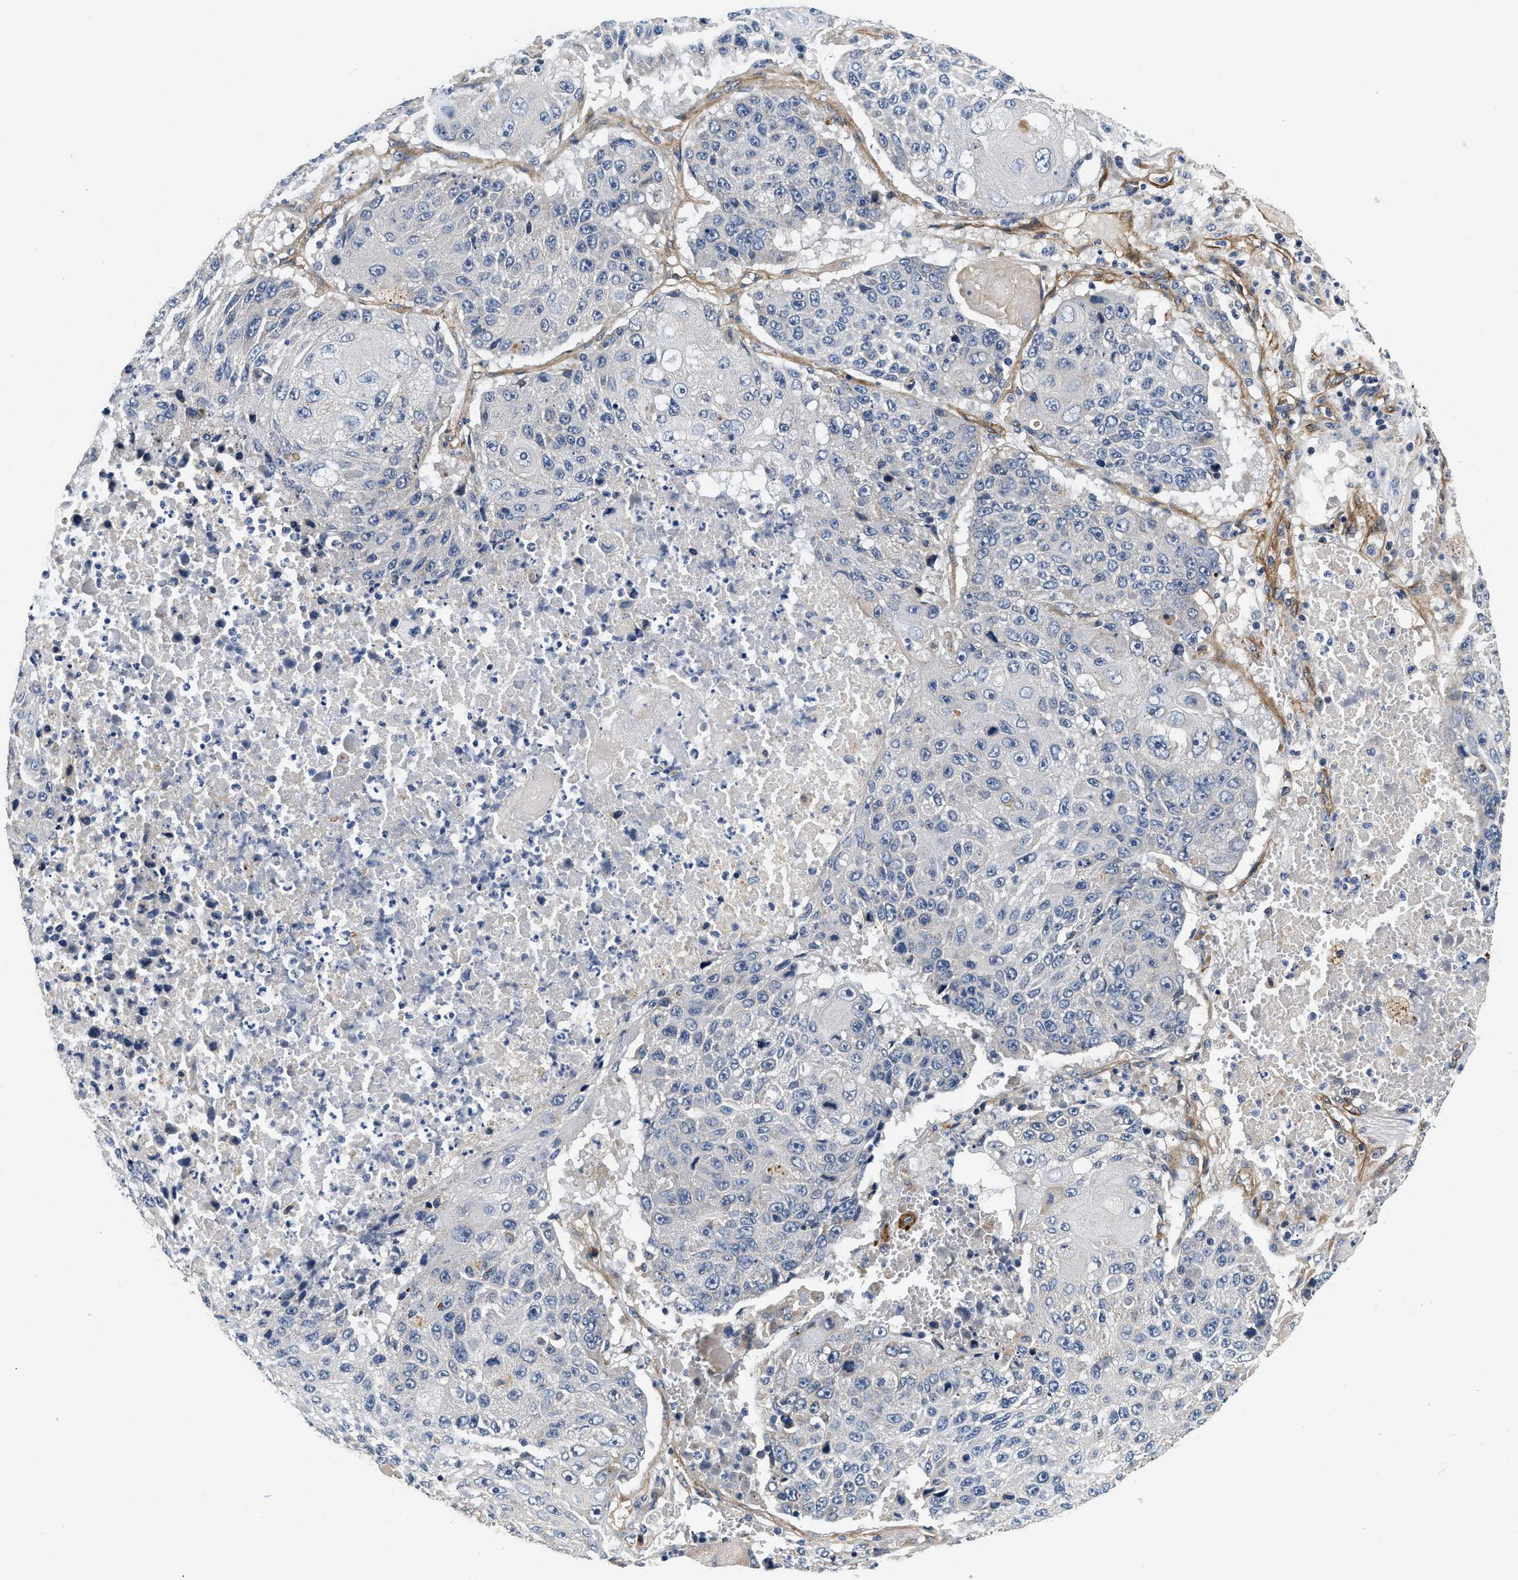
{"staining": {"intensity": "negative", "quantity": "none", "location": "none"}, "tissue": "lung cancer", "cell_type": "Tumor cells", "image_type": "cancer", "snomed": [{"axis": "morphology", "description": "Squamous cell carcinoma, NOS"}, {"axis": "topography", "description": "Lung"}], "caption": "Squamous cell carcinoma (lung) stained for a protein using IHC shows no positivity tumor cells.", "gene": "NME6", "patient": {"sex": "male", "age": 61}}